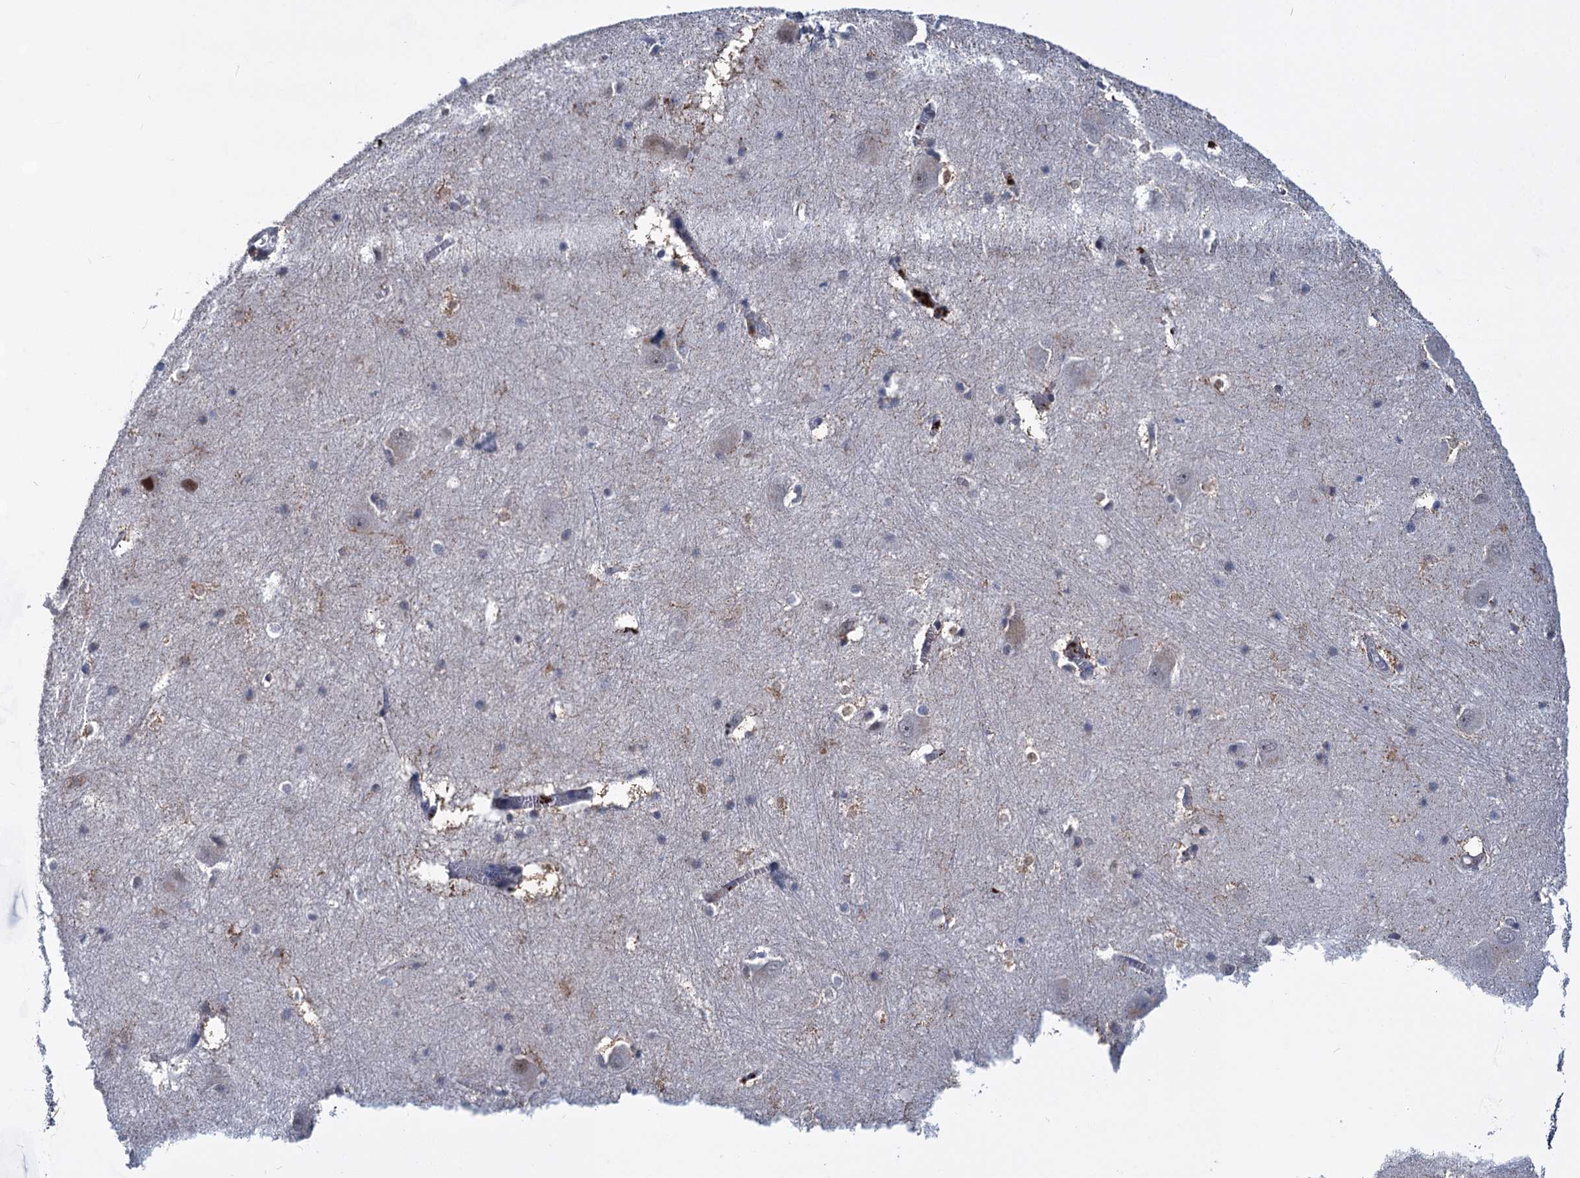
{"staining": {"intensity": "weak", "quantity": "<25%", "location": "cytoplasmic/membranous"}, "tissue": "caudate", "cell_type": "Glial cells", "image_type": "normal", "snomed": [{"axis": "morphology", "description": "Normal tissue, NOS"}, {"axis": "topography", "description": "Lateral ventricle wall"}], "caption": "Immunohistochemistry of unremarkable caudate reveals no positivity in glial cells. (Immunohistochemistry, brightfield microscopy, high magnification).", "gene": "MON2", "patient": {"sex": "male", "age": 37}}